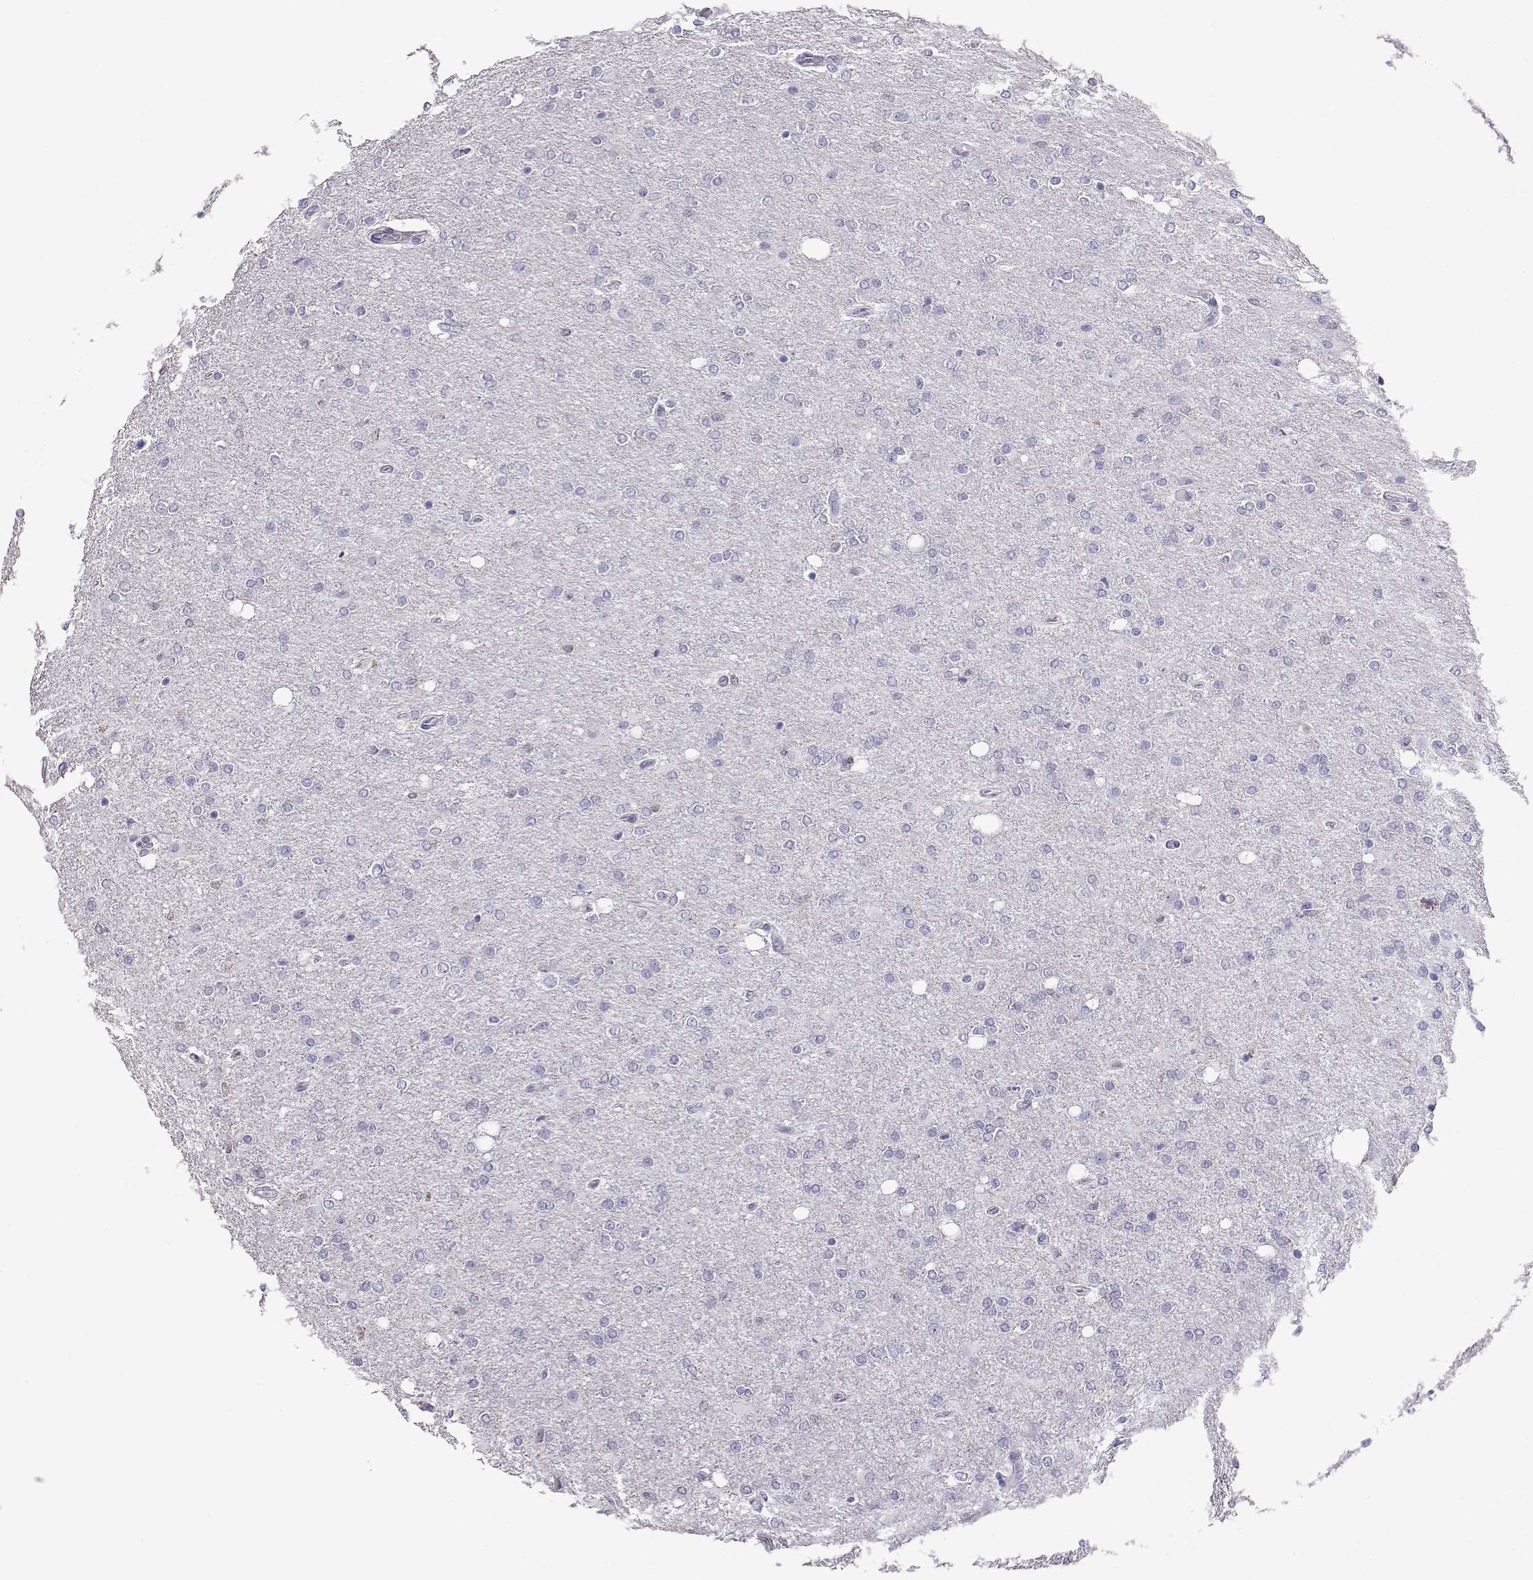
{"staining": {"intensity": "negative", "quantity": "none", "location": "none"}, "tissue": "glioma", "cell_type": "Tumor cells", "image_type": "cancer", "snomed": [{"axis": "morphology", "description": "Glioma, malignant, High grade"}, {"axis": "topography", "description": "Cerebral cortex"}], "caption": "Glioma stained for a protein using immunohistochemistry (IHC) reveals no staining tumor cells.", "gene": "AKR1B1", "patient": {"sex": "male", "age": 70}}